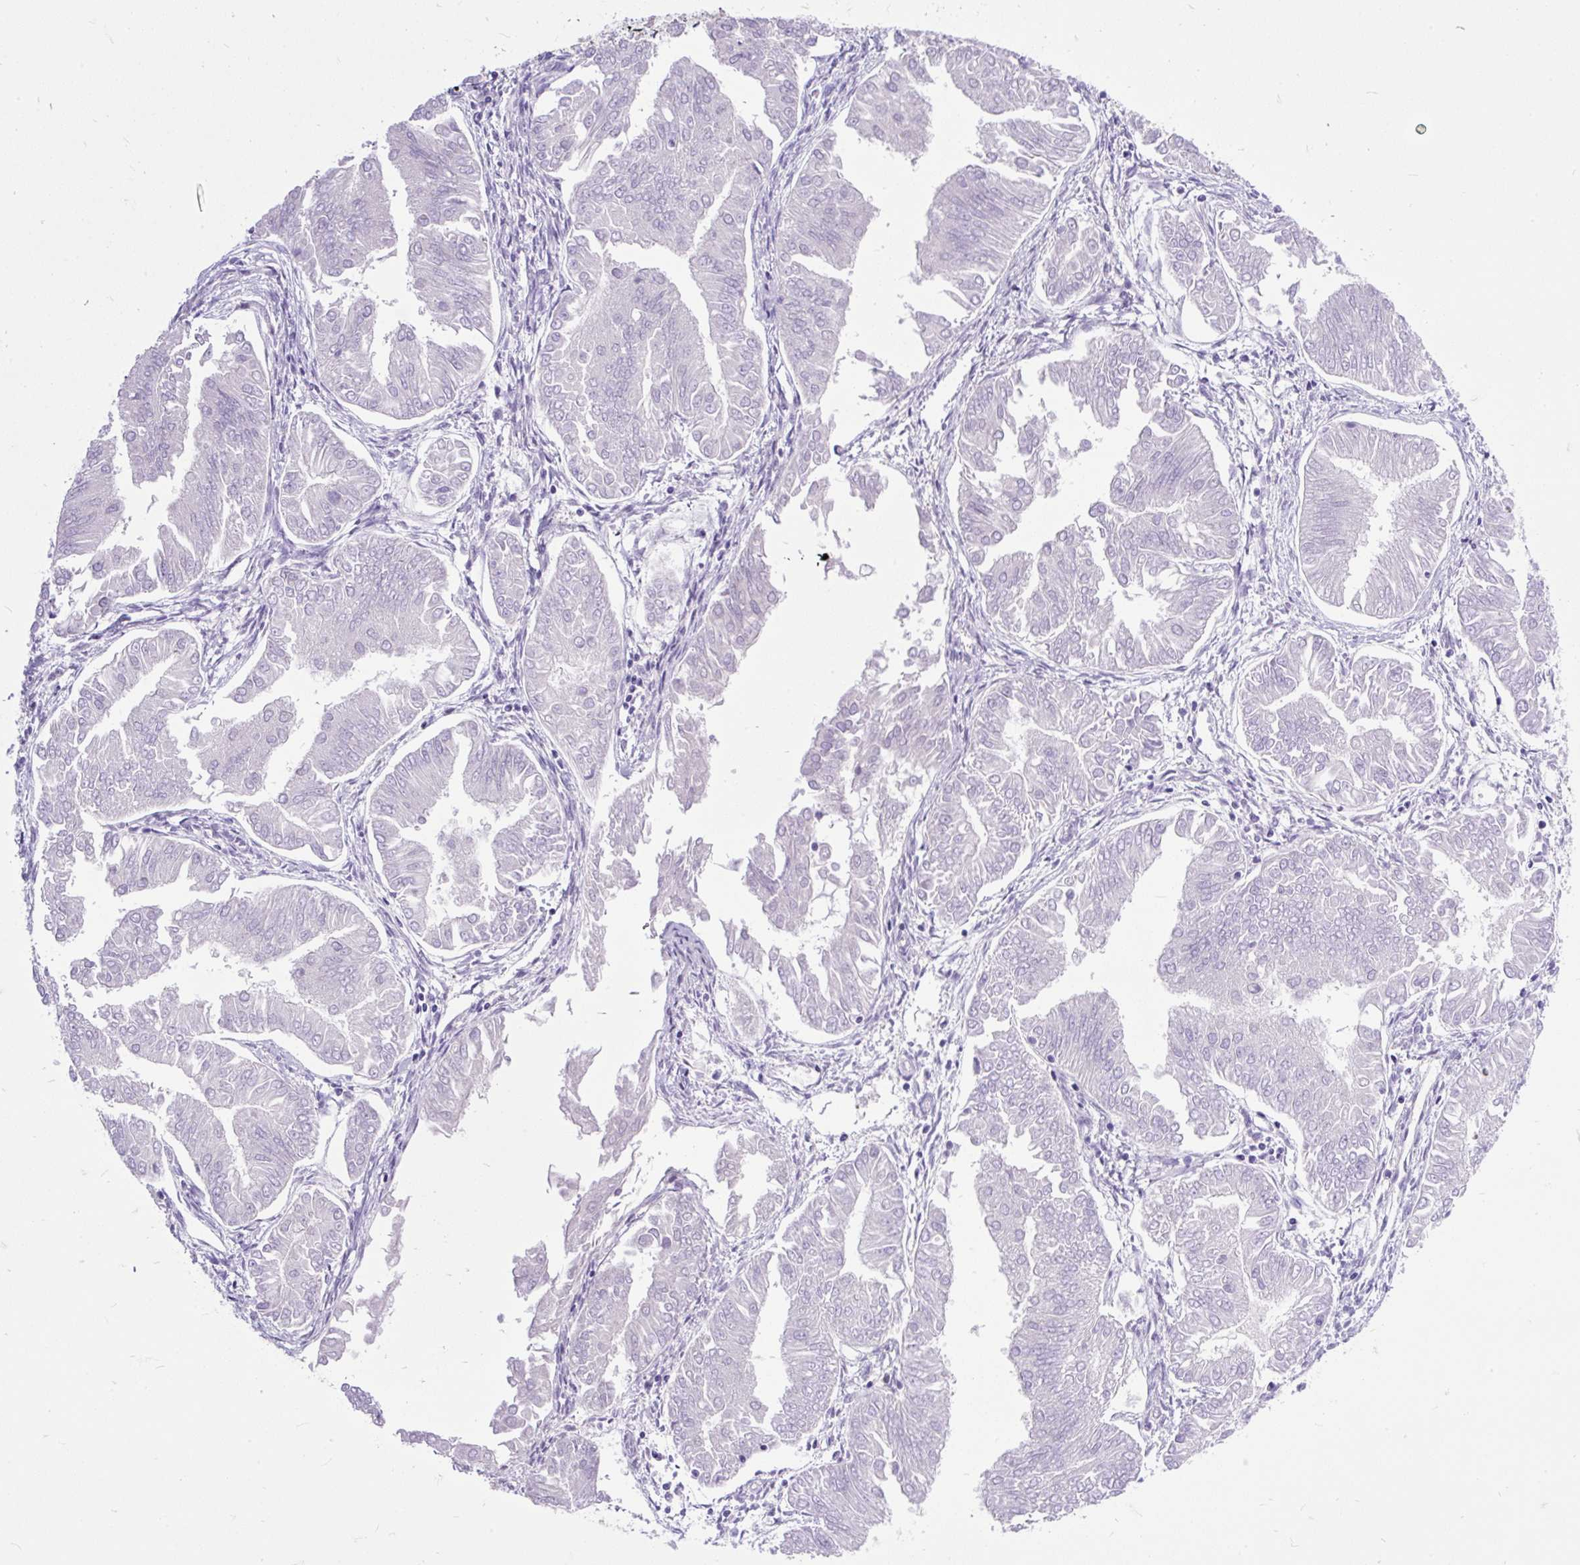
{"staining": {"intensity": "negative", "quantity": "none", "location": "none"}, "tissue": "endometrial cancer", "cell_type": "Tumor cells", "image_type": "cancer", "snomed": [{"axis": "morphology", "description": "Adenocarcinoma, NOS"}, {"axis": "topography", "description": "Endometrium"}], "caption": "The image demonstrates no staining of tumor cells in endometrial adenocarcinoma. (Stains: DAB (3,3'-diaminobenzidine) immunohistochemistry with hematoxylin counter stain, Microscopy: brightfield microscopy at high magnification).", "gene": "TRIM17", "patient": {"sex": "female", "age": 53}}